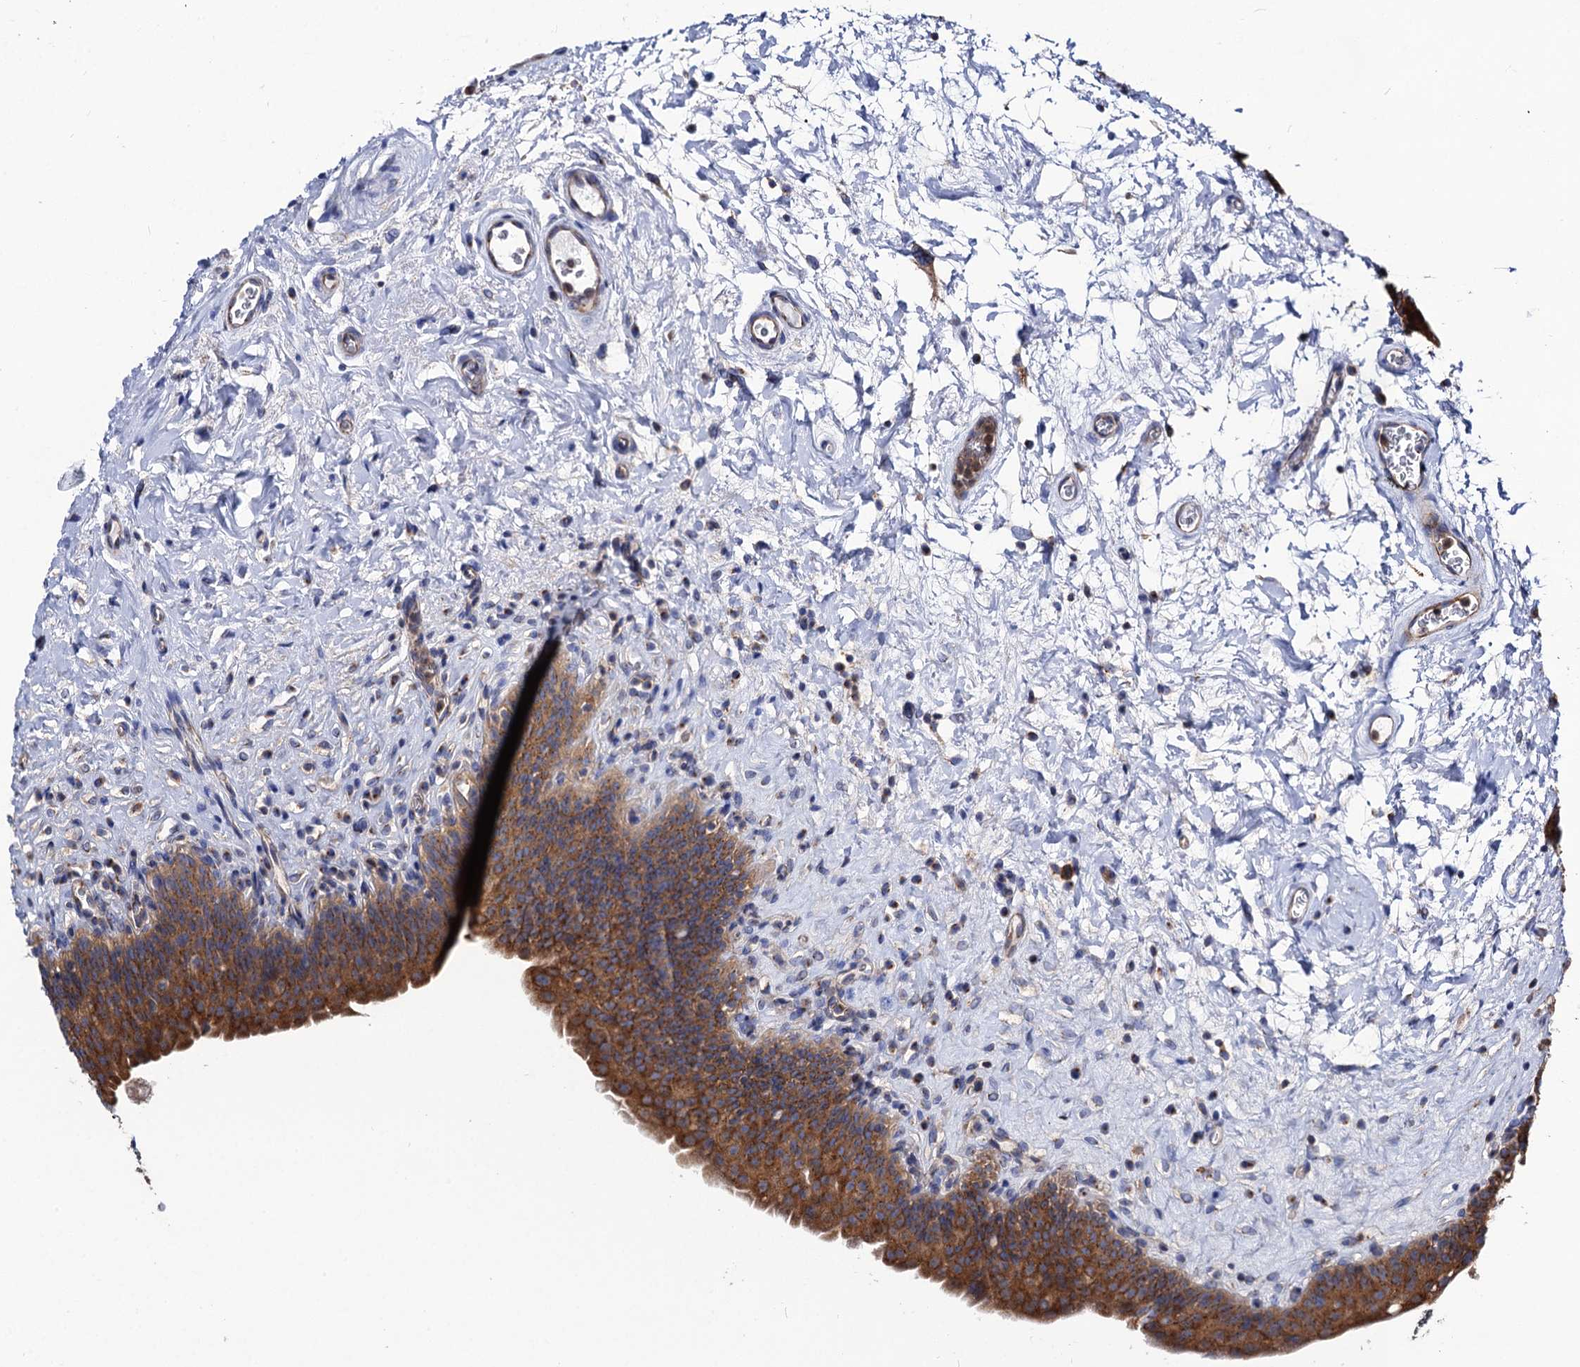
{"staining": {"intensity": "moderate", "quantity": ">75%", "location": "cytoplasmic/membranous"}, "tissue": "urinary bladder", "cell_type": "Urothelial cells", "image_type": "normal", "snomed": [{"axis": "morphology", "description": "Normal tissue, NOS"}, {"axis": "topography", "description": "Urinary bladder"}], "caption": "Human urinary bladder stained with a brown dye exhibits moderate cytoplasmic/membranous positive positivity in about >75% of urothelial cells.", "gene": "DYDC1", "patient": {"sex": "male", "age": 83}}